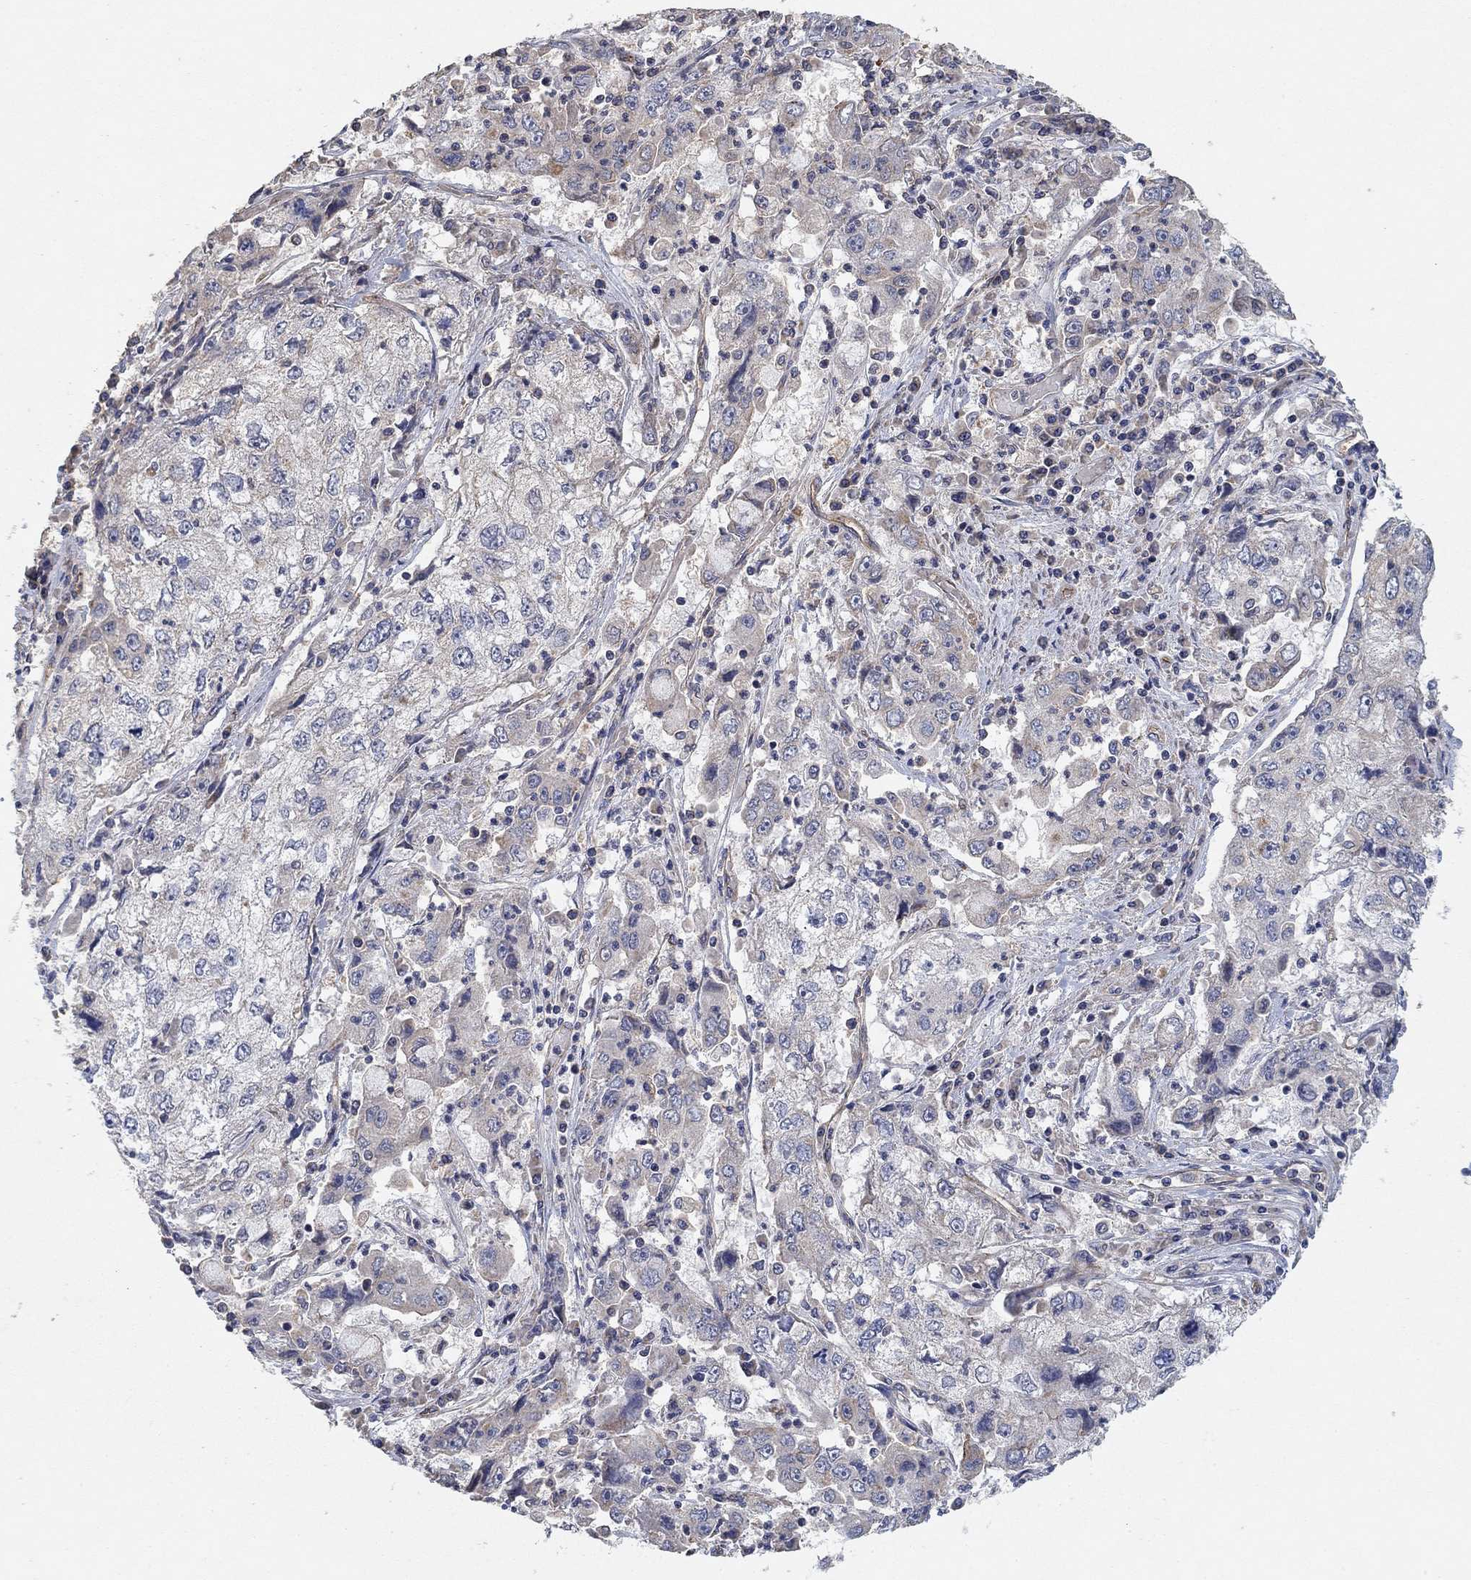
{"staining": {"intensity": "negative", "quantity": "none", "location": "none"}, "tissue": "cervical cancer", "cell_type": "Tumor cells", "image_type": "cancer", "snomed": [{"axis": "morphology", "description": "Squamous cell carcinoma, NOS"}, {"axis": "topography", "description": "Cervix"}], "caption": "Tumor cells are negative for protein expression in human cervical cancer (squamous cell carcinoma). (DAB immunohistochemistry with hematoxylin counter stain).", "gene": "MCUR1", "patient": {"sex": "female", "age": 36}}